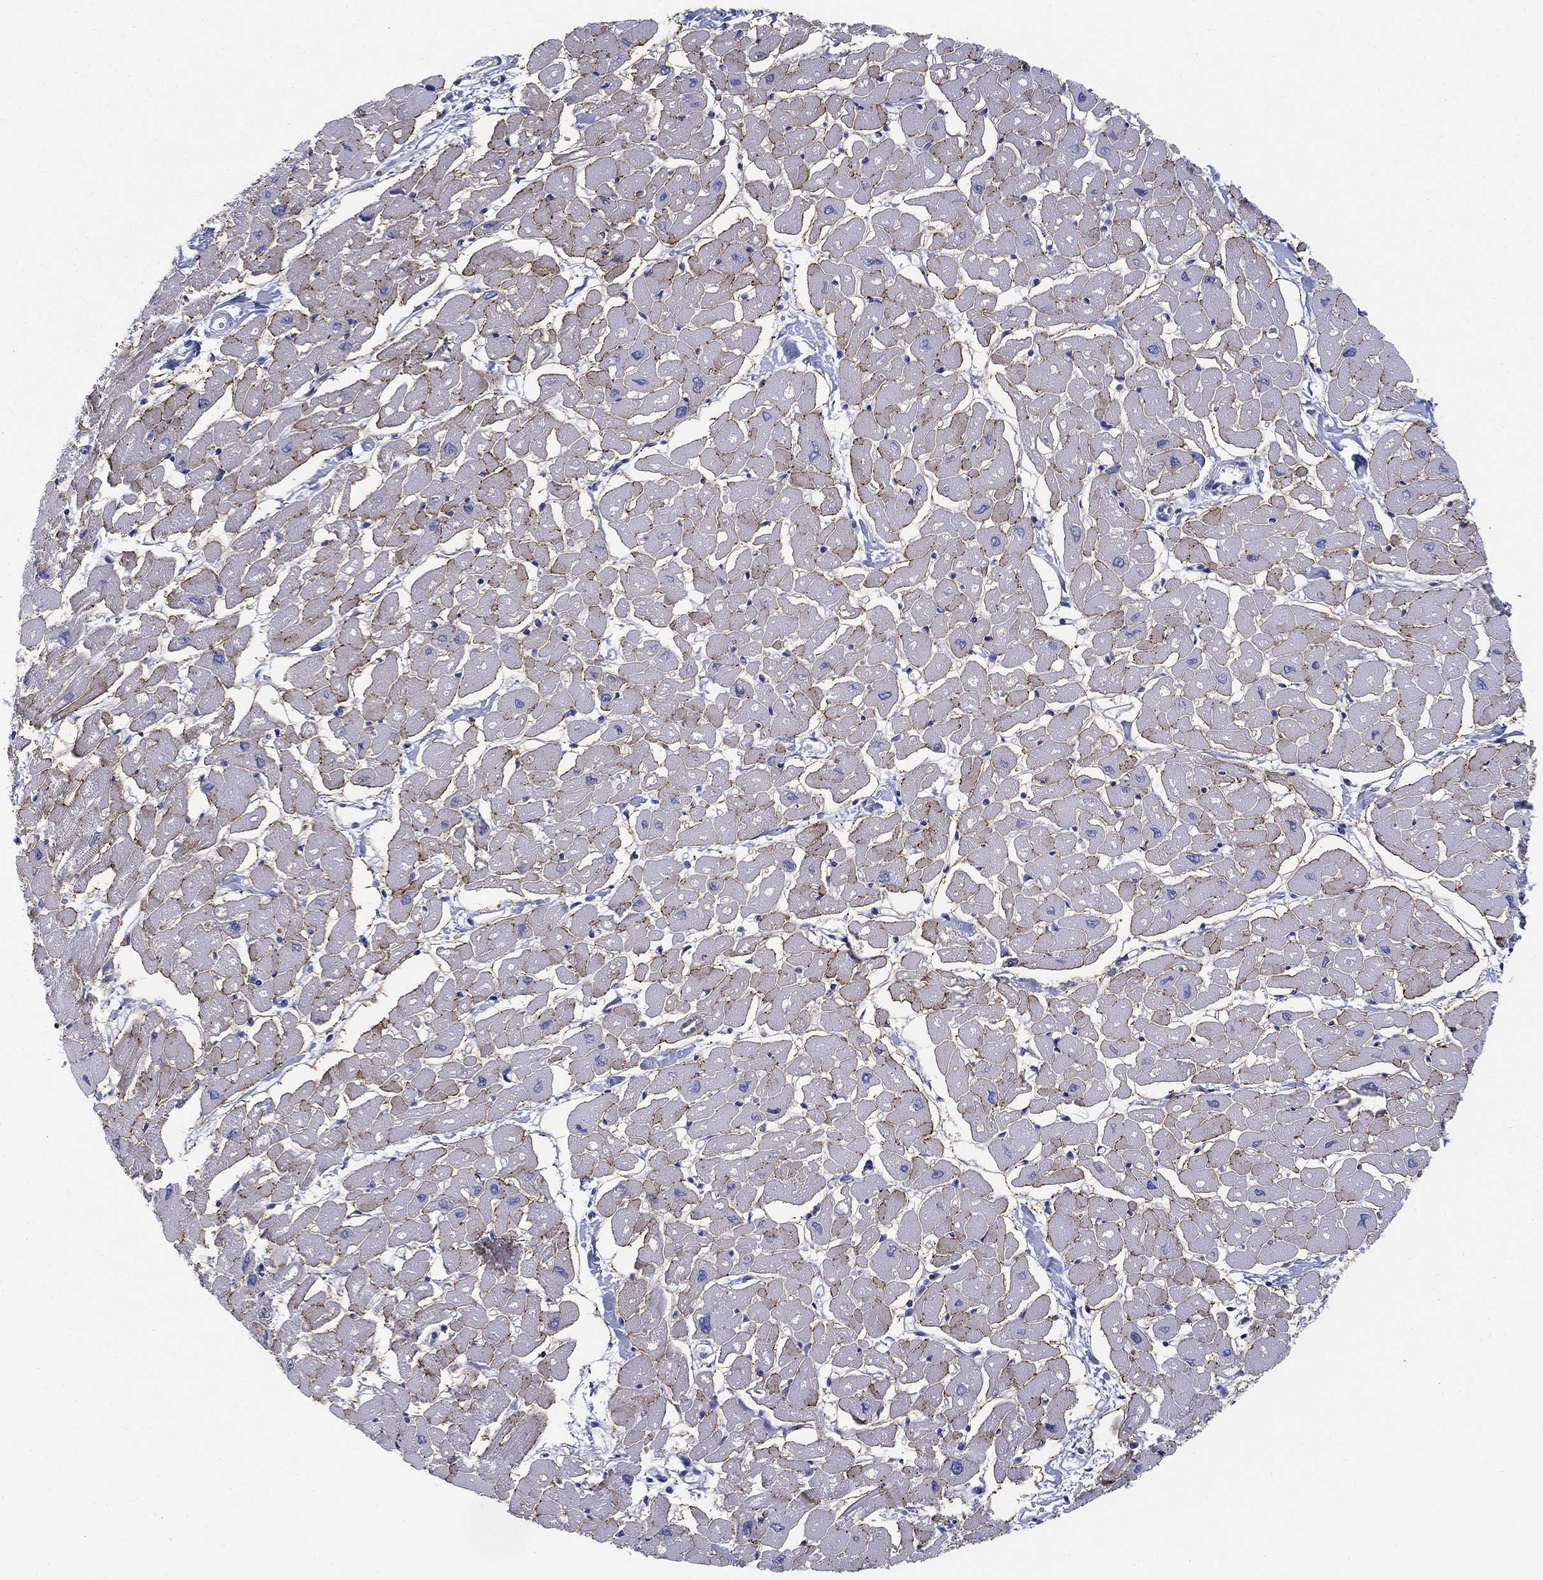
{"staining": {"intensity": "moderate", "quantity": "25%-75%", "location": "cytoplasmic/membranous"}, "tissue": "heart muscle", "cell_type": "Cardiomyocytes", "image_type": "normal", "snomed": [{"axis": "morphology", "description": "Normal tissue, NOS"}, {"axis": "topography", "description": "Heart"}], "caption": "Immunohistochemistry (IHC) histopathology image of unremarkable heart muscle stained for a protein (brown), which demonstrates medium levels of moderate cytoplasmic/membranous positivity in about 25%-75% of cardiomyocytes.", "gene": "GPC1", "patient": {"sex": "male", "age": 57}}